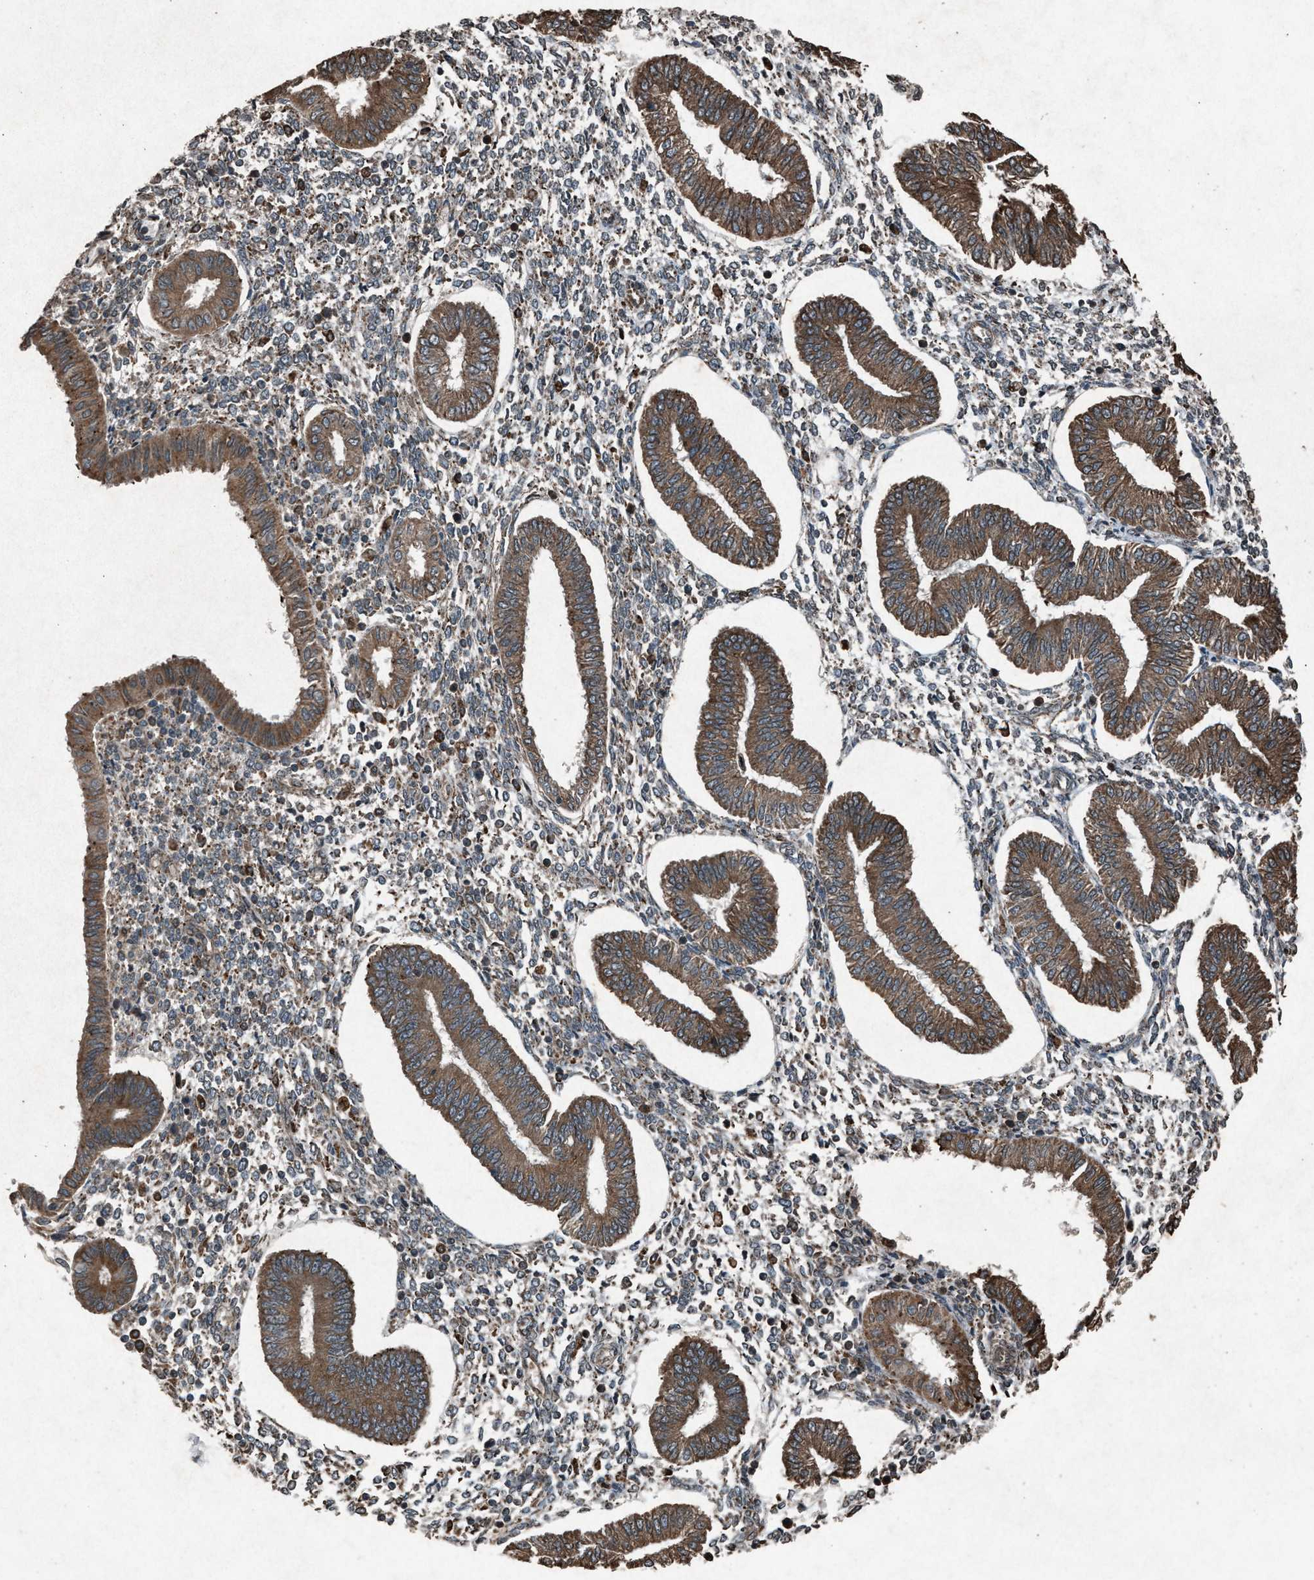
{"staining": {"intensity": "weak", "quantity": "25%-75%", "location": "cytoplasmic/membranous"}, "tissue": "endometrium", "cell_type": "Cells in endometrial stroma", "image_type": "normal", "snomed": [{"axis": "morphology", "description": "Normal tissue, NOS"}, {"axis": "topography", "description": "Endometrium"}], "caption": "IHC histopathology image of benign endometrium: endometrium stained using IHC reveals low levels of weak protein expression localized specifically in the cytoplasmic/membranous of cells in endometrial stroma, appearing as a cytoplasmic/membranous brown color.", "gene": "CALR", "patient": {"sex": "female", "age": 50}}